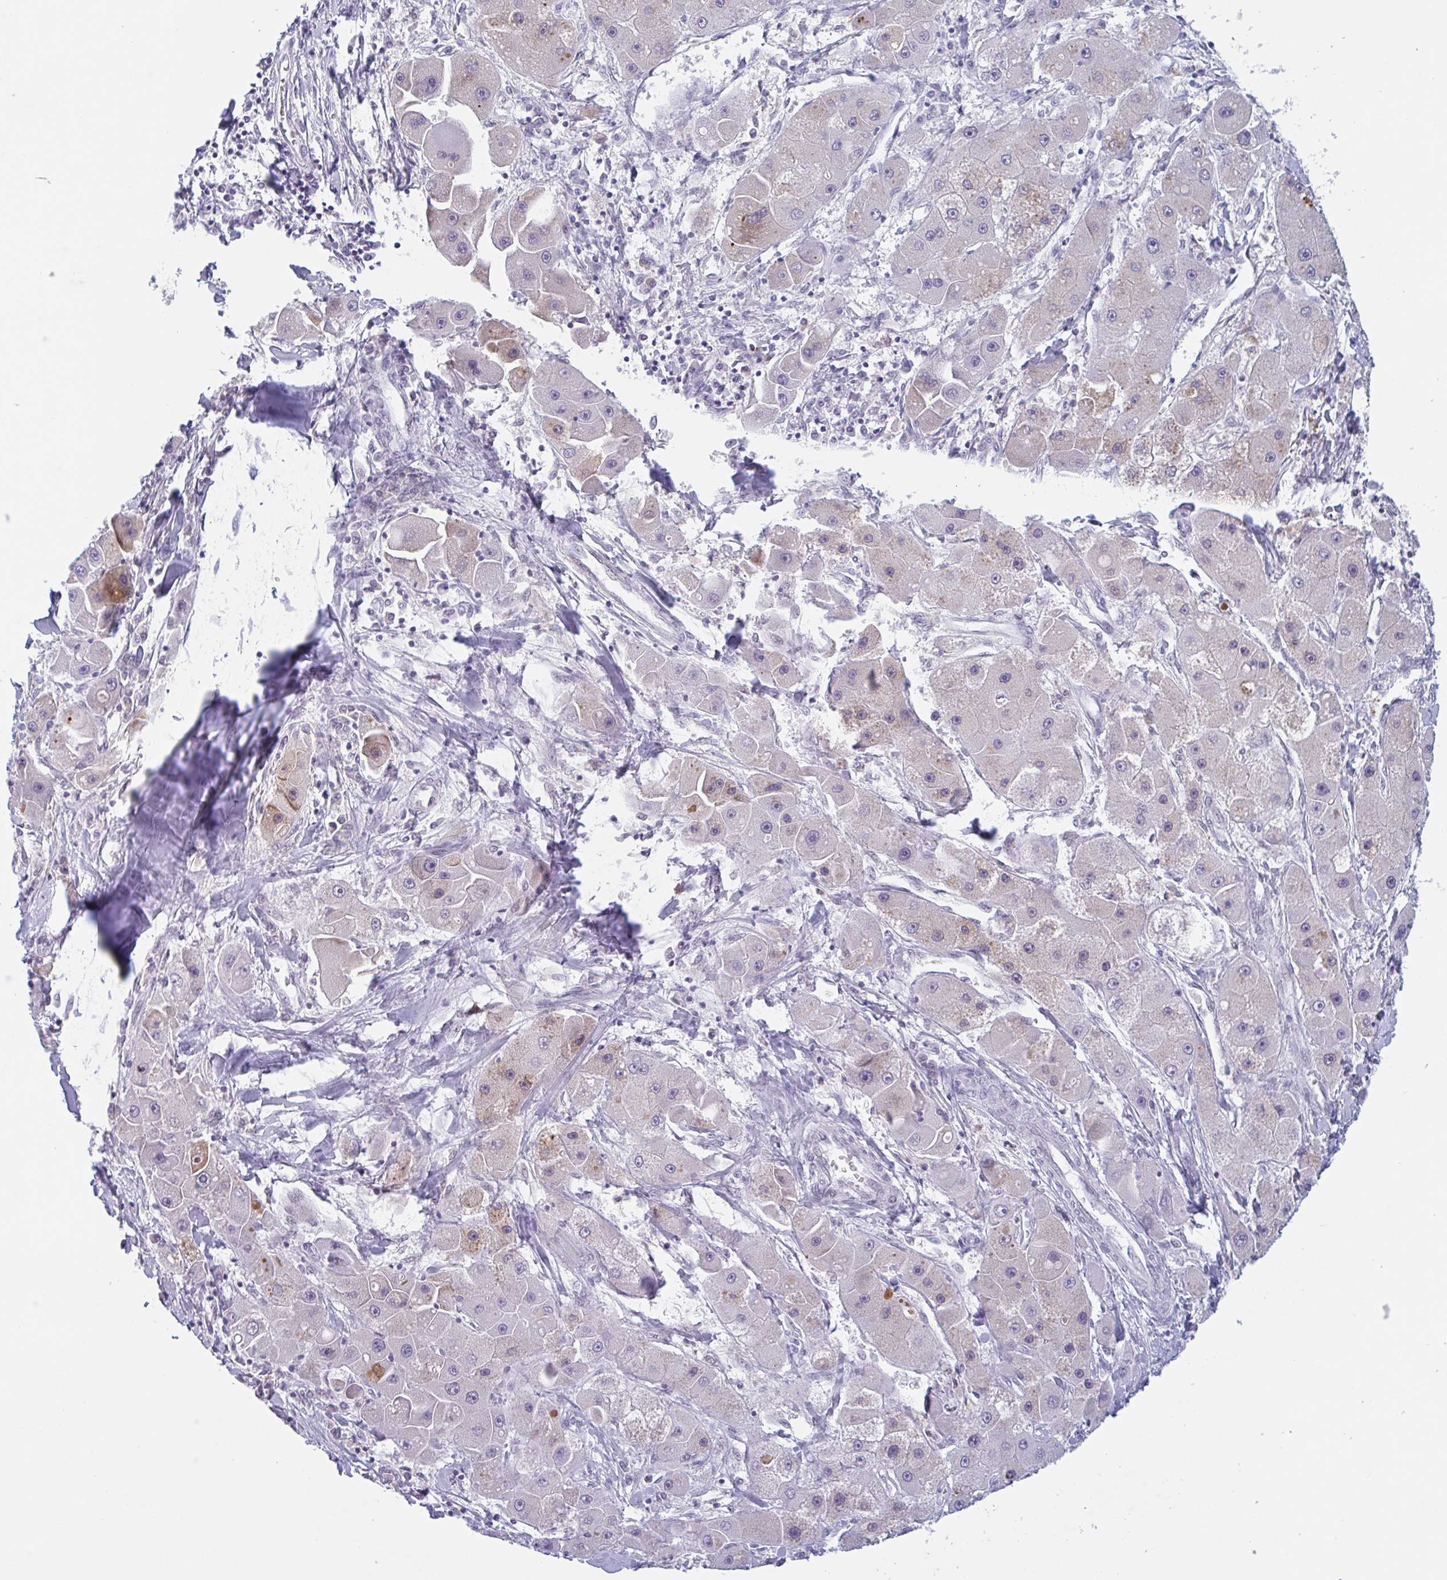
{"staining": {"intensity": "moderate", "quantity": "<25%", "location": "cytoplasmic/membranous"}, "tissue": "liver cancer", "cell_type": "Tumor cells", "image_type": "cancer", "snomed": [{"axis": "morphology", "description": "Carcinoma, Hepatocellular, NOS"}, {"axis": "topography", "description": "Liver"}], "caption": "Immunohistochemistry of liver hepatocellular carcinoma reveals low levels of moderate cytoplasmic/membranous positivity in approximately <25% of tumor cells. The staining was performed using DAB, with brown indicating positive protein expression. Nuclei are stained blue with hematoxylin.", "gene": "PLG", "patient": {"sex": "male", "age": 24}}